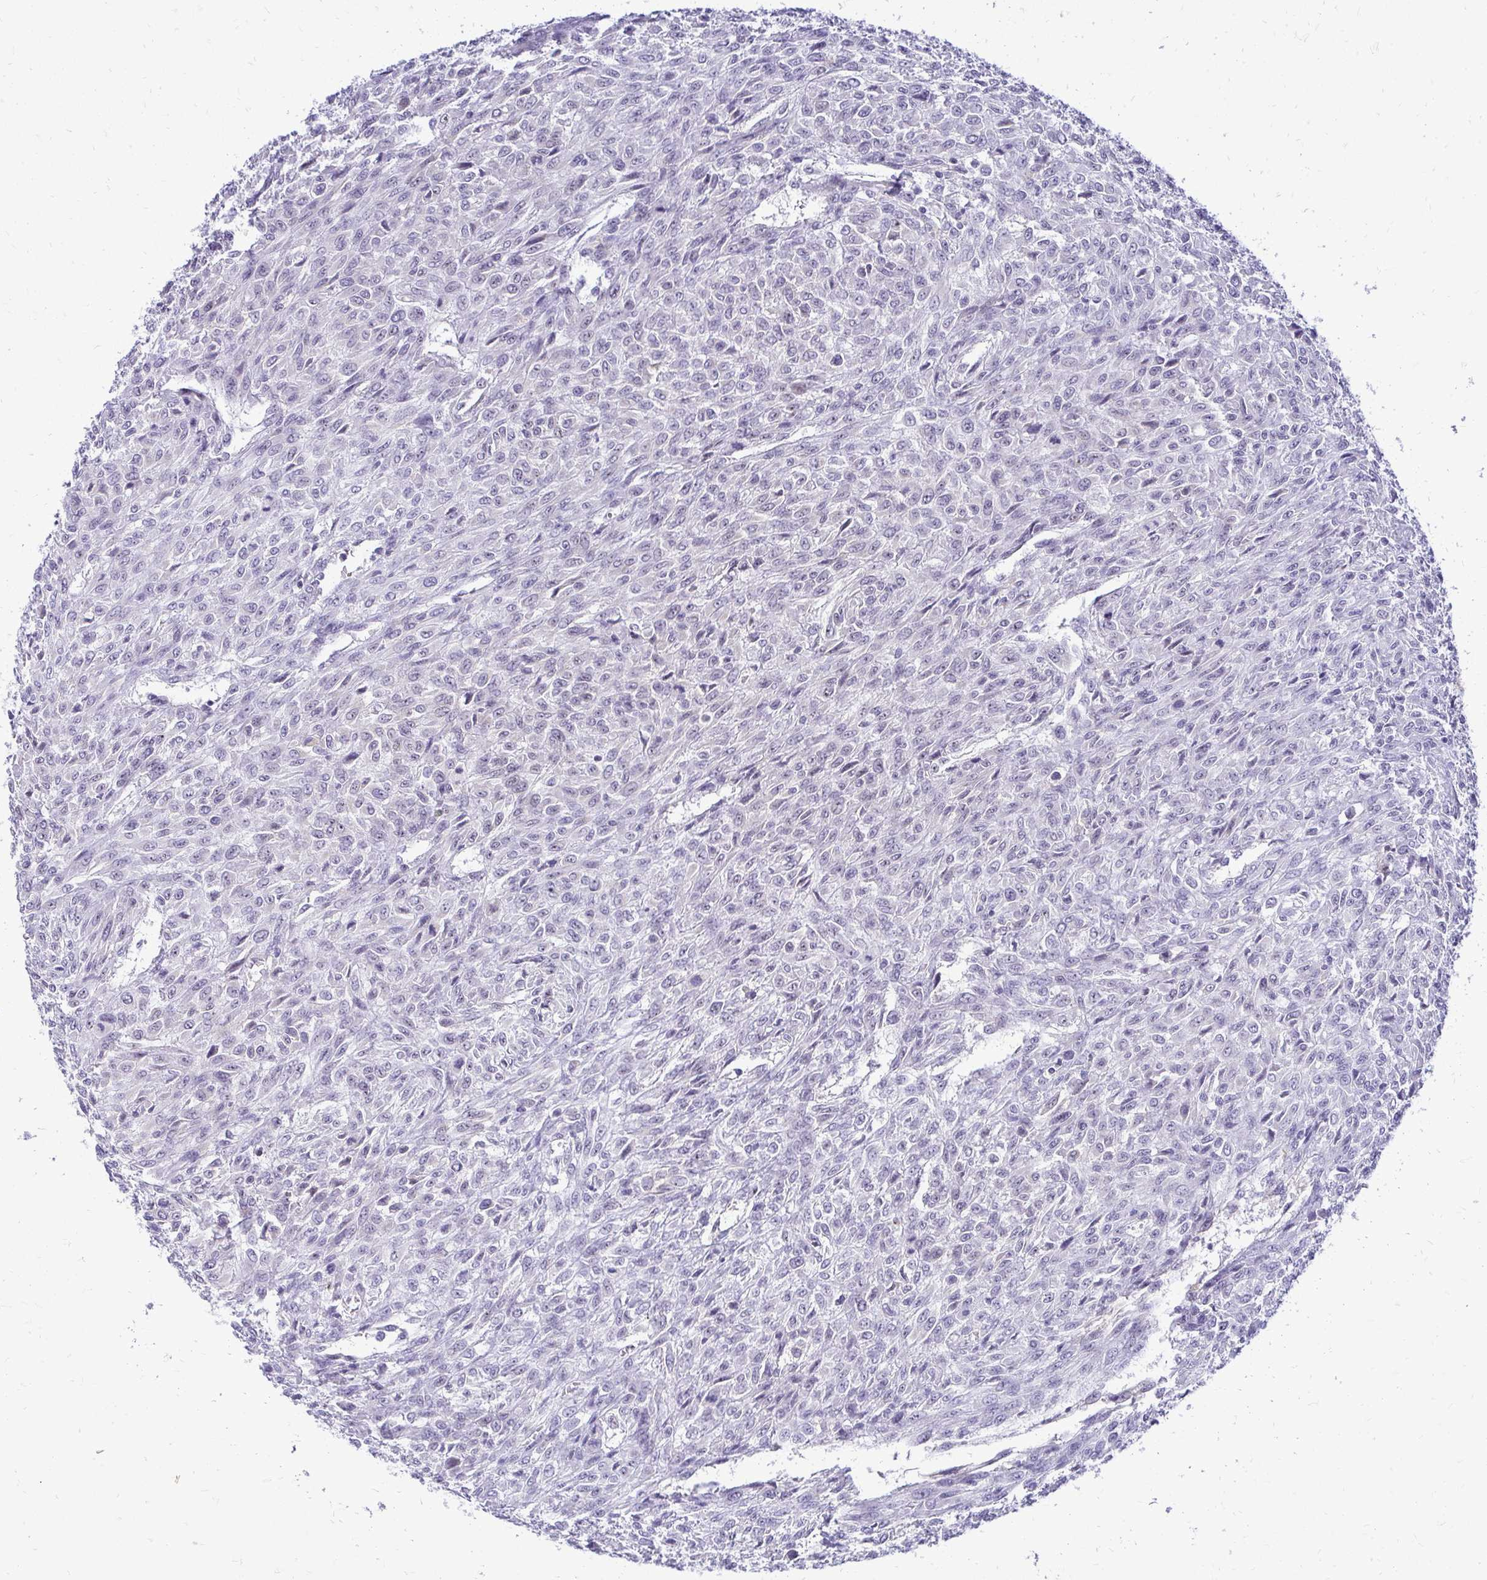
{"staining": {"intensity": "negative", "quantity": "none", "location": "none"}, "tissue": "renal cancer", "cell_type": "Tumor cells", "image_type": "cancer", "snomed": [{"axis": "morphology", "description": "Adenocarcinoma, NOS"}, {"axis": "topography", "description": "Kidney"}], "caption": "Photomicrograph shows no significant protein staining in tumor cells of renal cancer. Nuclei are stained in blue.", "gene": "NIFK", "patient": {"sex": "male", "age": 58}}